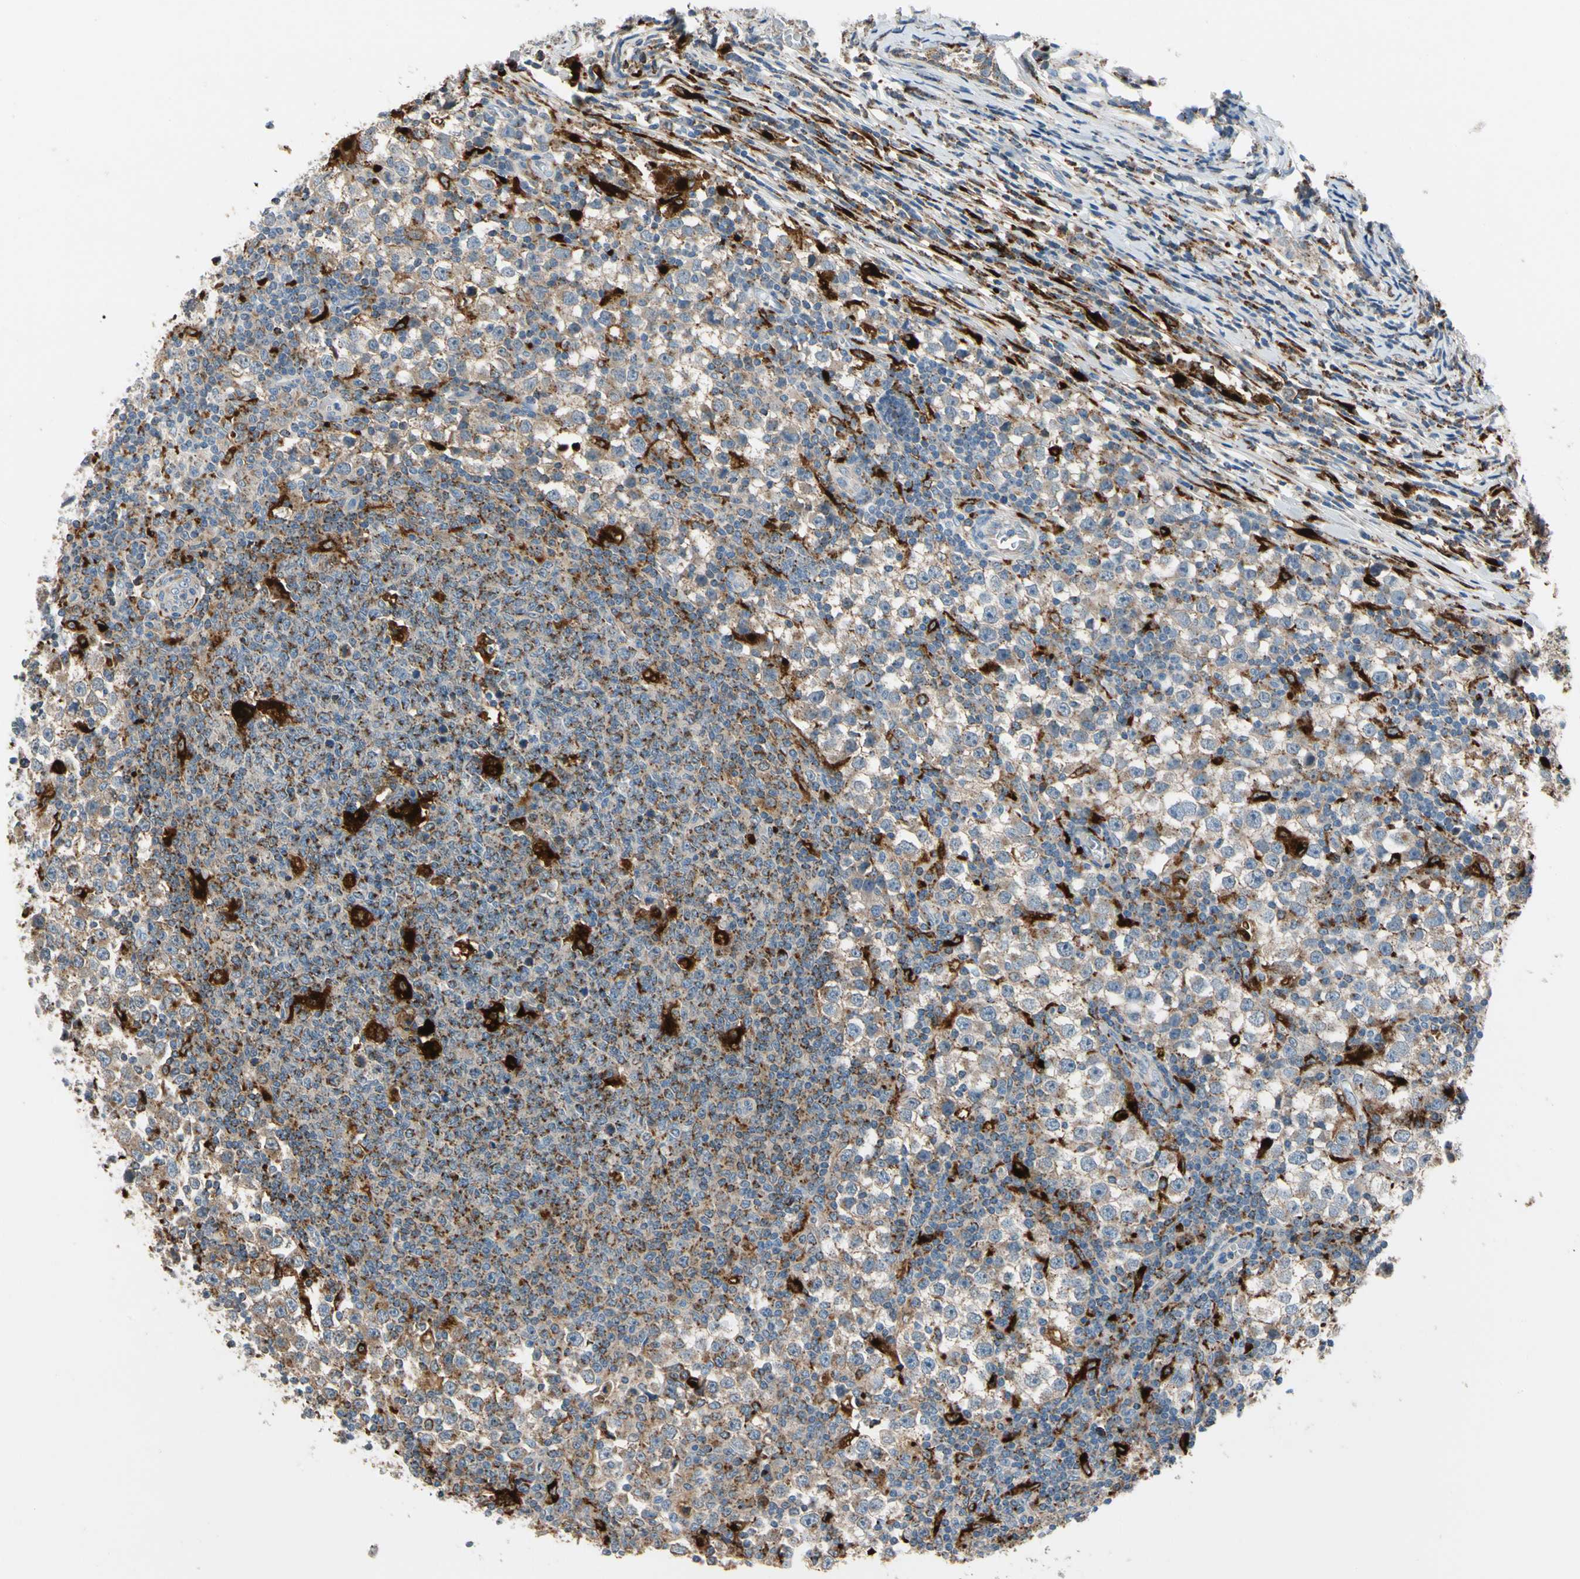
{"staining": {"intensity": "weak", "quantity": "<25%", "location": "cytoplasmic/membranous"}, "tissue": "testis cancer", "cell_type": "Tumor cells", "image_type": "cancer", "snomed": [{"axis": "morphology", "description": "Seminoma, NOS"}, {"axis": "topography", "description": "Testis"}], "caption": "Immunohistochemistry micrograph of testis seminoma stained for a protein (brown), which exhibits no expression in tumor cells.", "gene": "GM2A", "patient": {"sex": "male", "age": 65}}